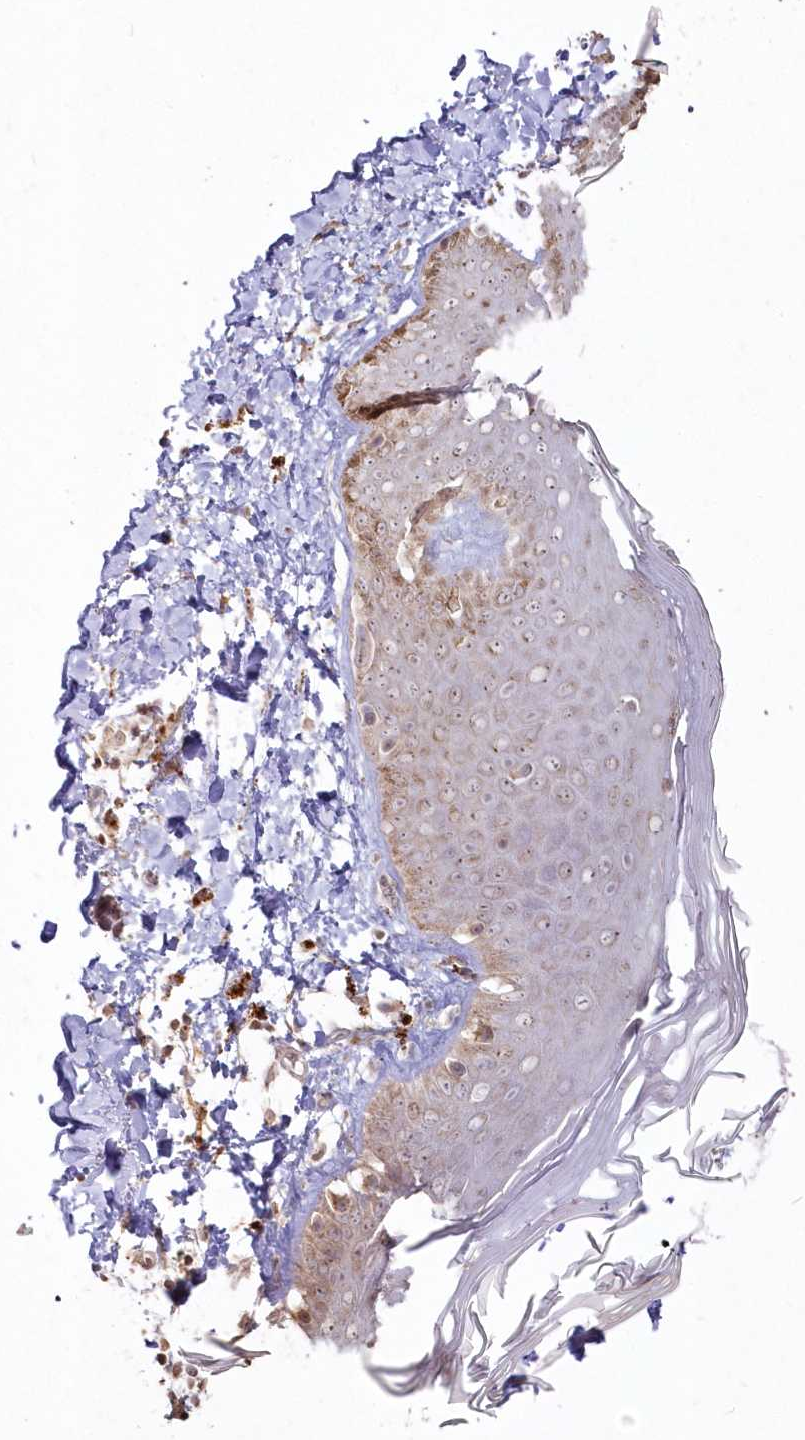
{"staining": {"intensity": "weak", "quantity": ">75%", "location": "cytoplasmic/membranous"}, "tissue": "skin", "cell_type": "Fibroblasts", "image_type": "normal", "snomed": [{"axis": "morphology", "description": "Normal tissue, NOS"}, {"axis": "topography", "description": "Skin"}], "caption": "Immunohistochemistry of unremarkable skin shows low levels of weak cytoplasmic/membranous expression in approximately >75% of fibroblasts.", "gene": "ARSB", "patient": {"sex": "male", "age": 52}}